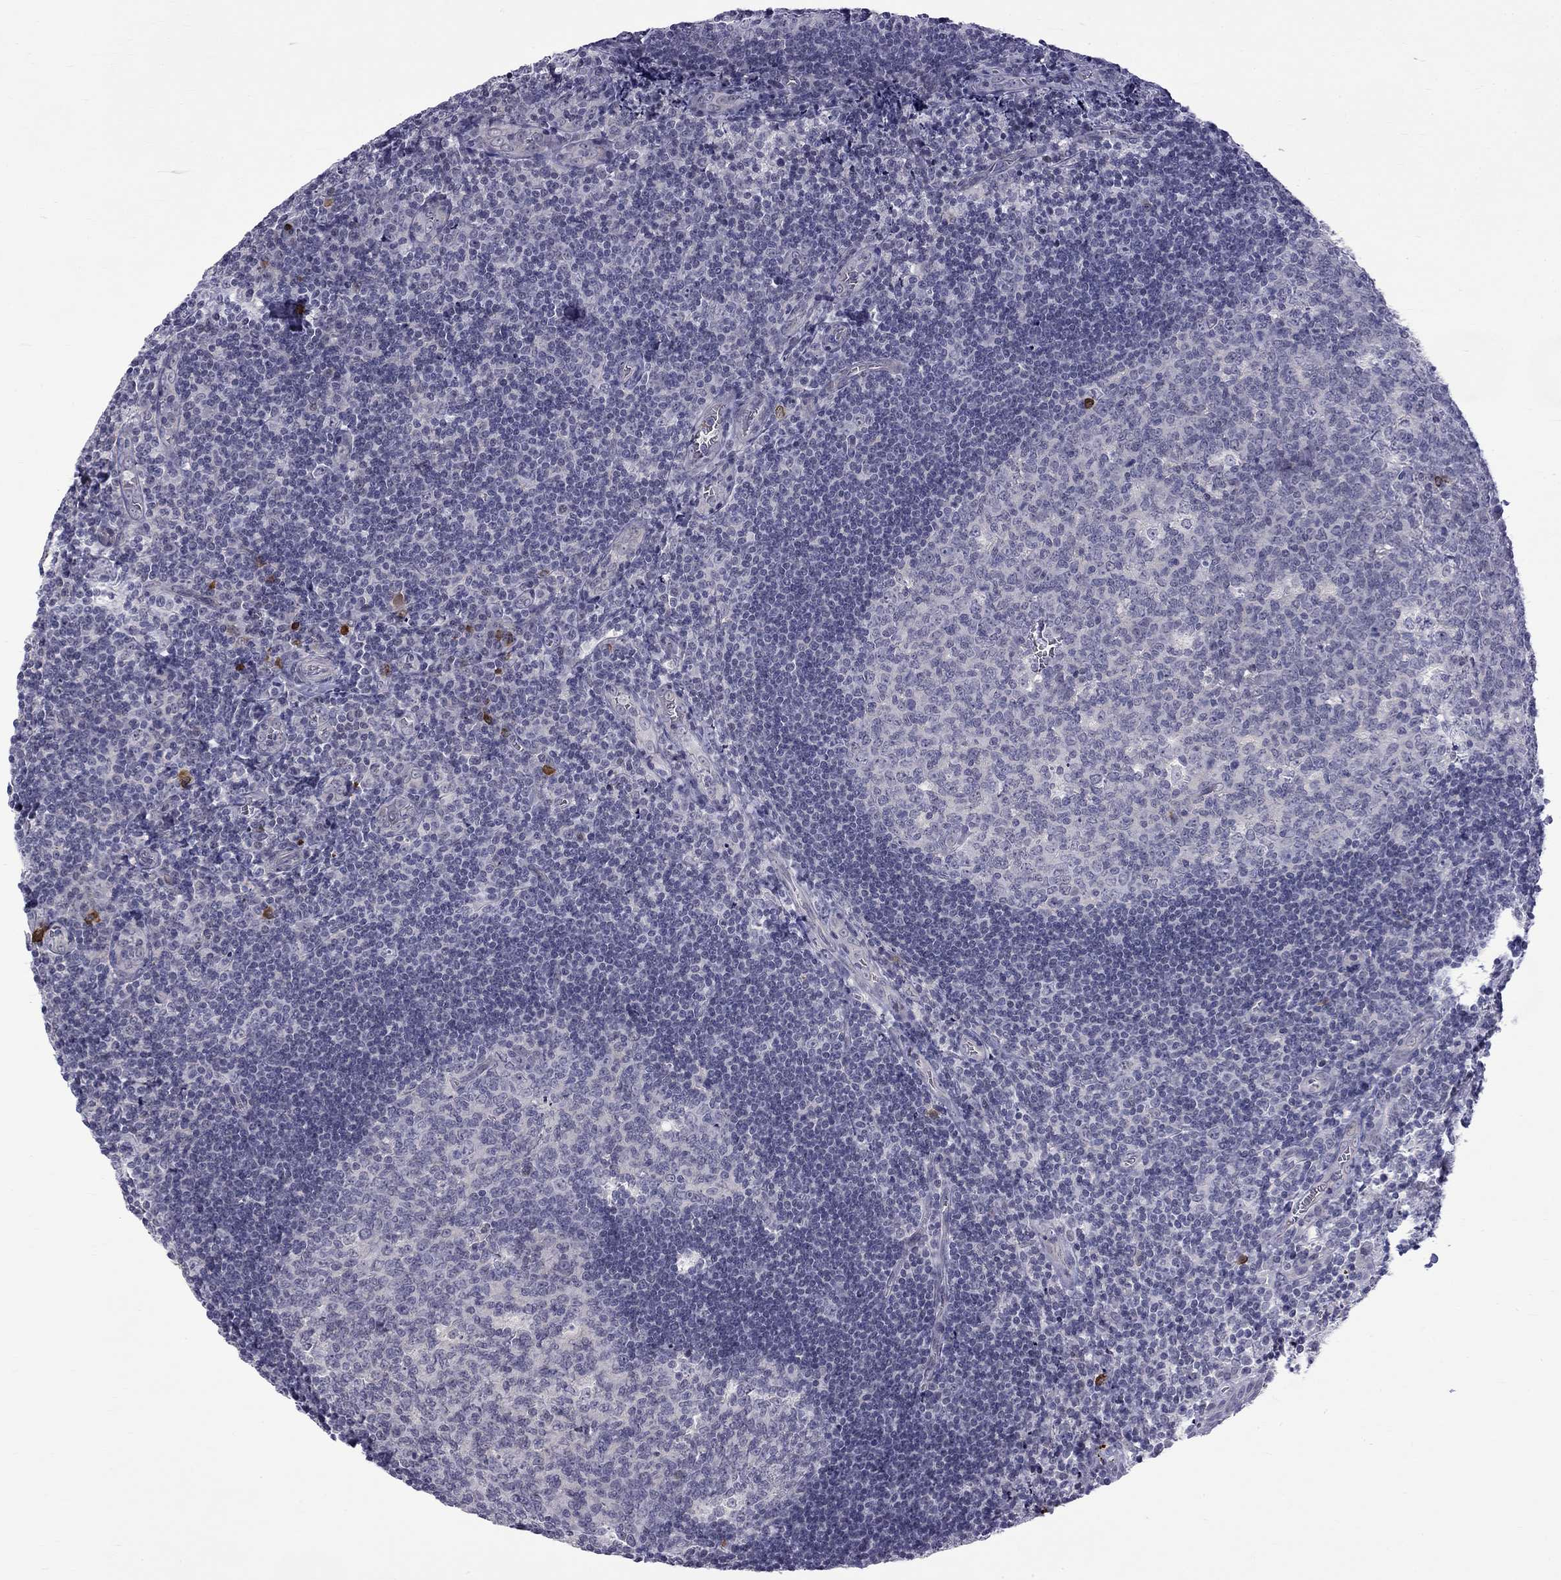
{"staining": {"intensity": "strong", "quantity": "<25%", "location": "nuclear"}, "tissue": "tonsil", "cell_type": "Germinal center cells", "image_type": "normal", "snomed": [{"axis": "morphology", "description": "Normal tissue, NOS"}, {"axis": "morphology", "description": "Inflammation, NOS"}, {"axis": "topography", "description": "Tonsil"}], "caption": "Benign tonsil demonstrates strong nuclear expression in about <25% of germinal center cells.", "gene": "RTL9", "patient": {"sex": "female", "age": 31}}